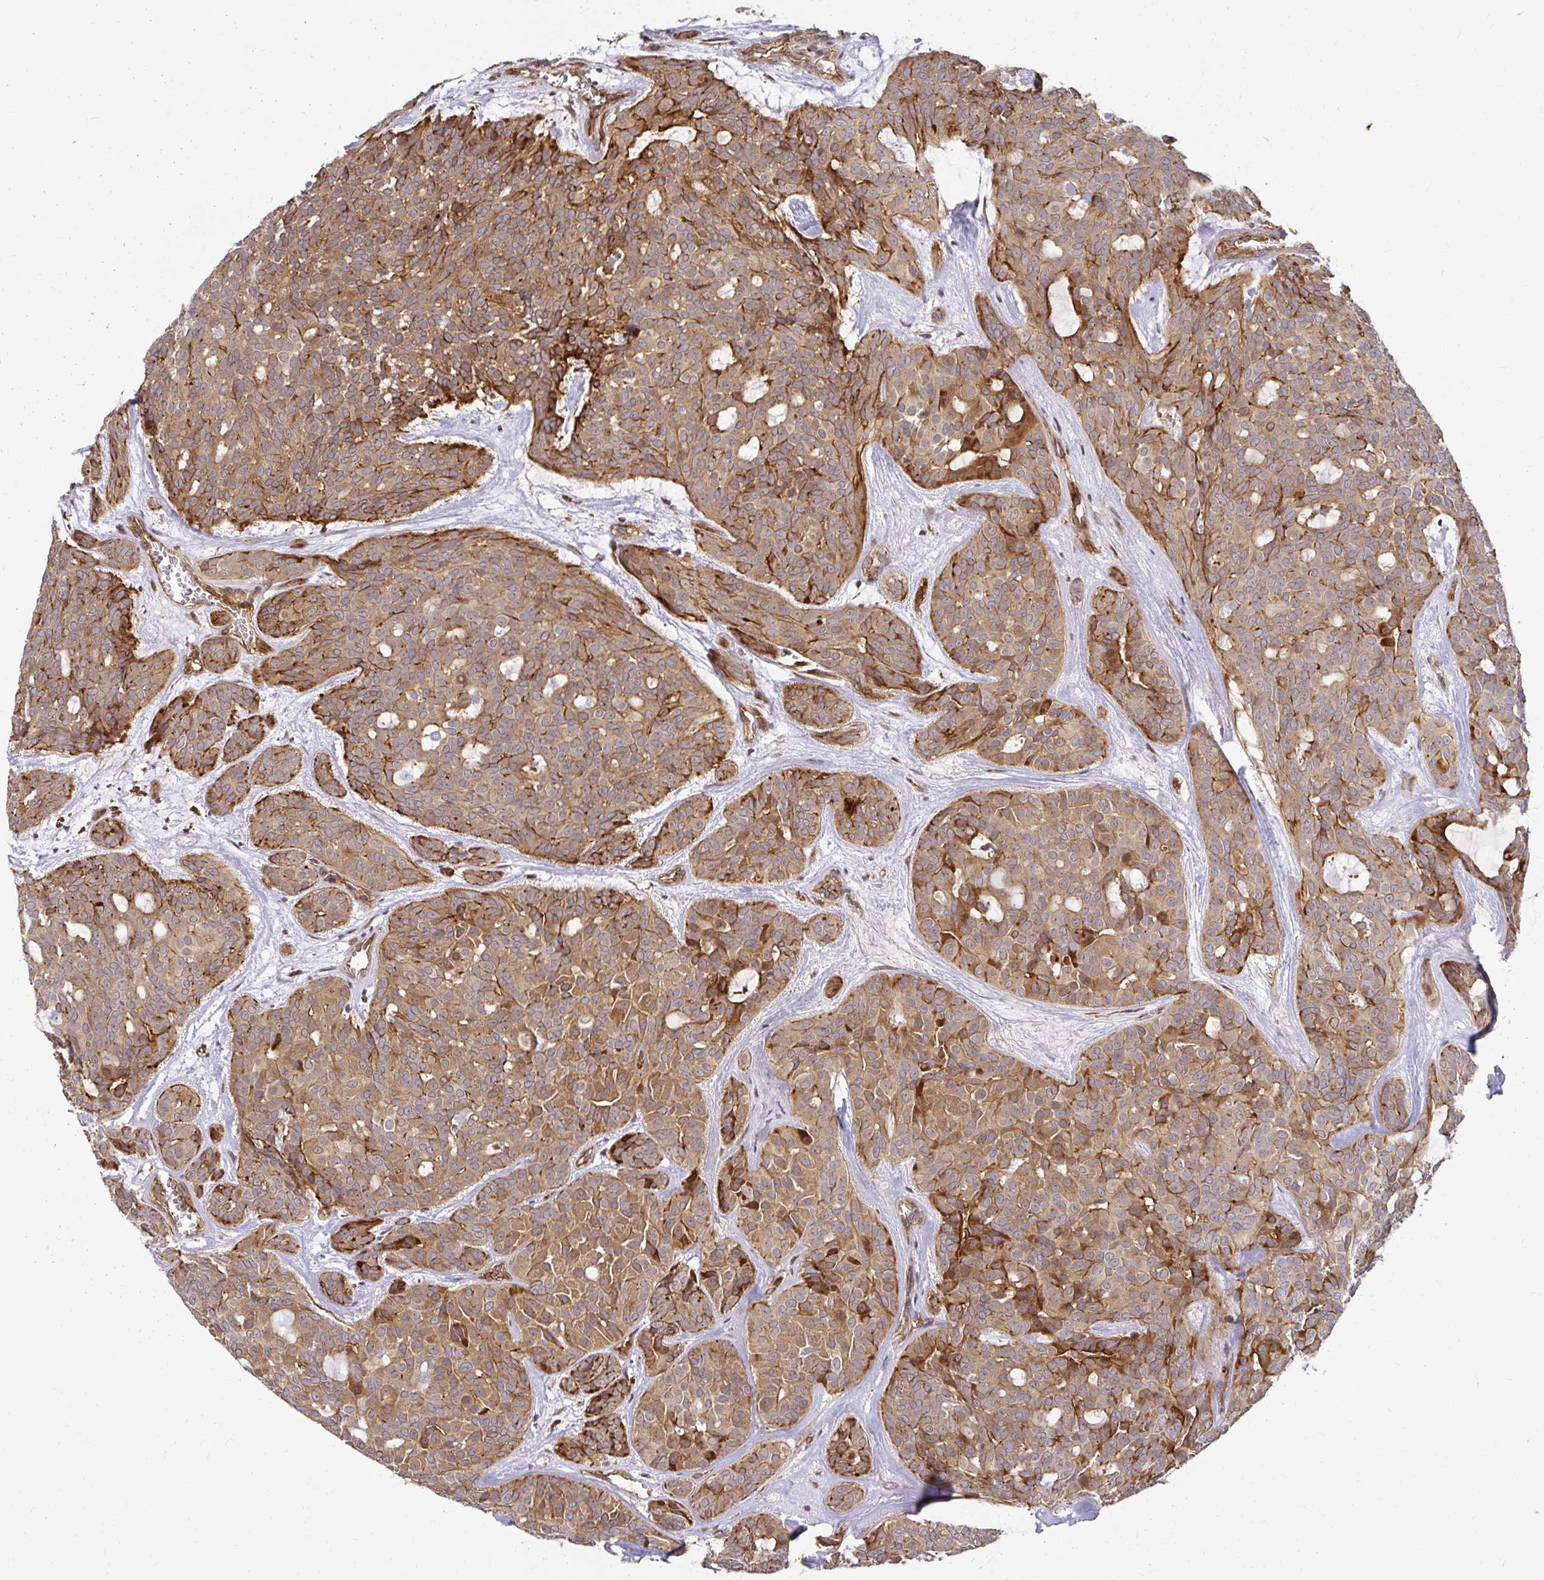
{"staining": {"intensity": "moderate", "quantity": "25%-75%", "location": "cytoplasmic/membranous"}, "tissue": "head and neck cancer", "cell_type": "Tumor cells", "image_type": "cancer", "snomed": [{"axis": "morphology", "description": "Adenocarcinoma, NOS"}, {"axis": "topography", "description": "Head-Neck"}], "caption": "The image exhibits staining of adenocarcinoma (head and neck), revealing moderate cytoplasmic/membranous protein staining (brown color) within tumor cells.", "gene": "PSMA4", "patient": {"sex": "male", "age": 66}}